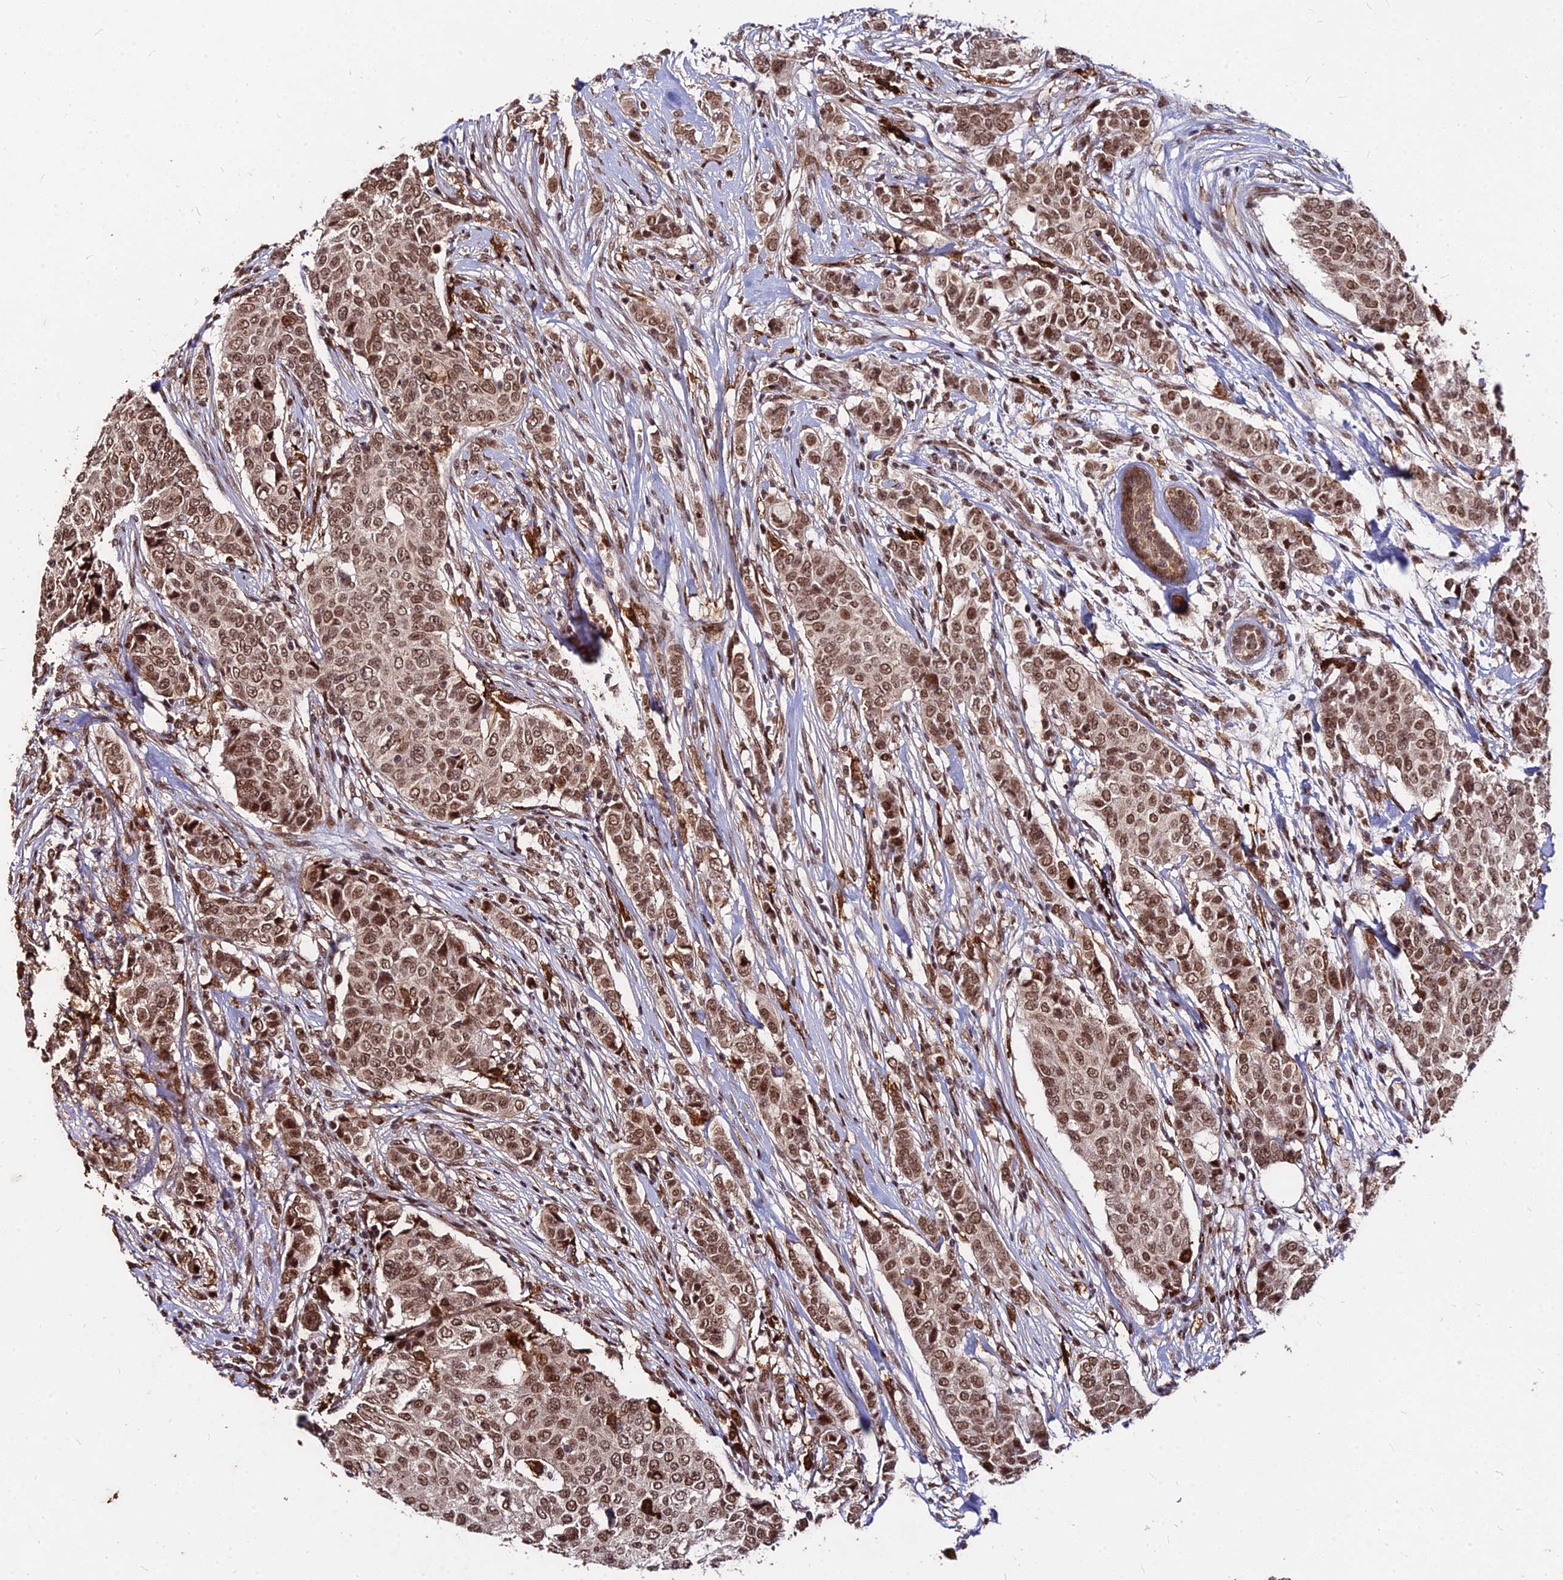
{"staining": {"intensity": "moderate", "quantity": ">75%", "location": "nuclear"}, "tissue": "breast cancer", "cell_type": "Tumor cells", "image_type": "cancer", "snomed": [{"axis": "morphology", "description": "Lobular carcinoma"}, {"axis": "topography", "description": "Breast"}], "caption": "Breast cancer stained with DAB immunohistochemistry (IHC) shows medium levels of moderate nuclear expression in about >75% of tumor cells.", "gene": "ZBED4", "patient": {"sex": "female", "age": 51}}